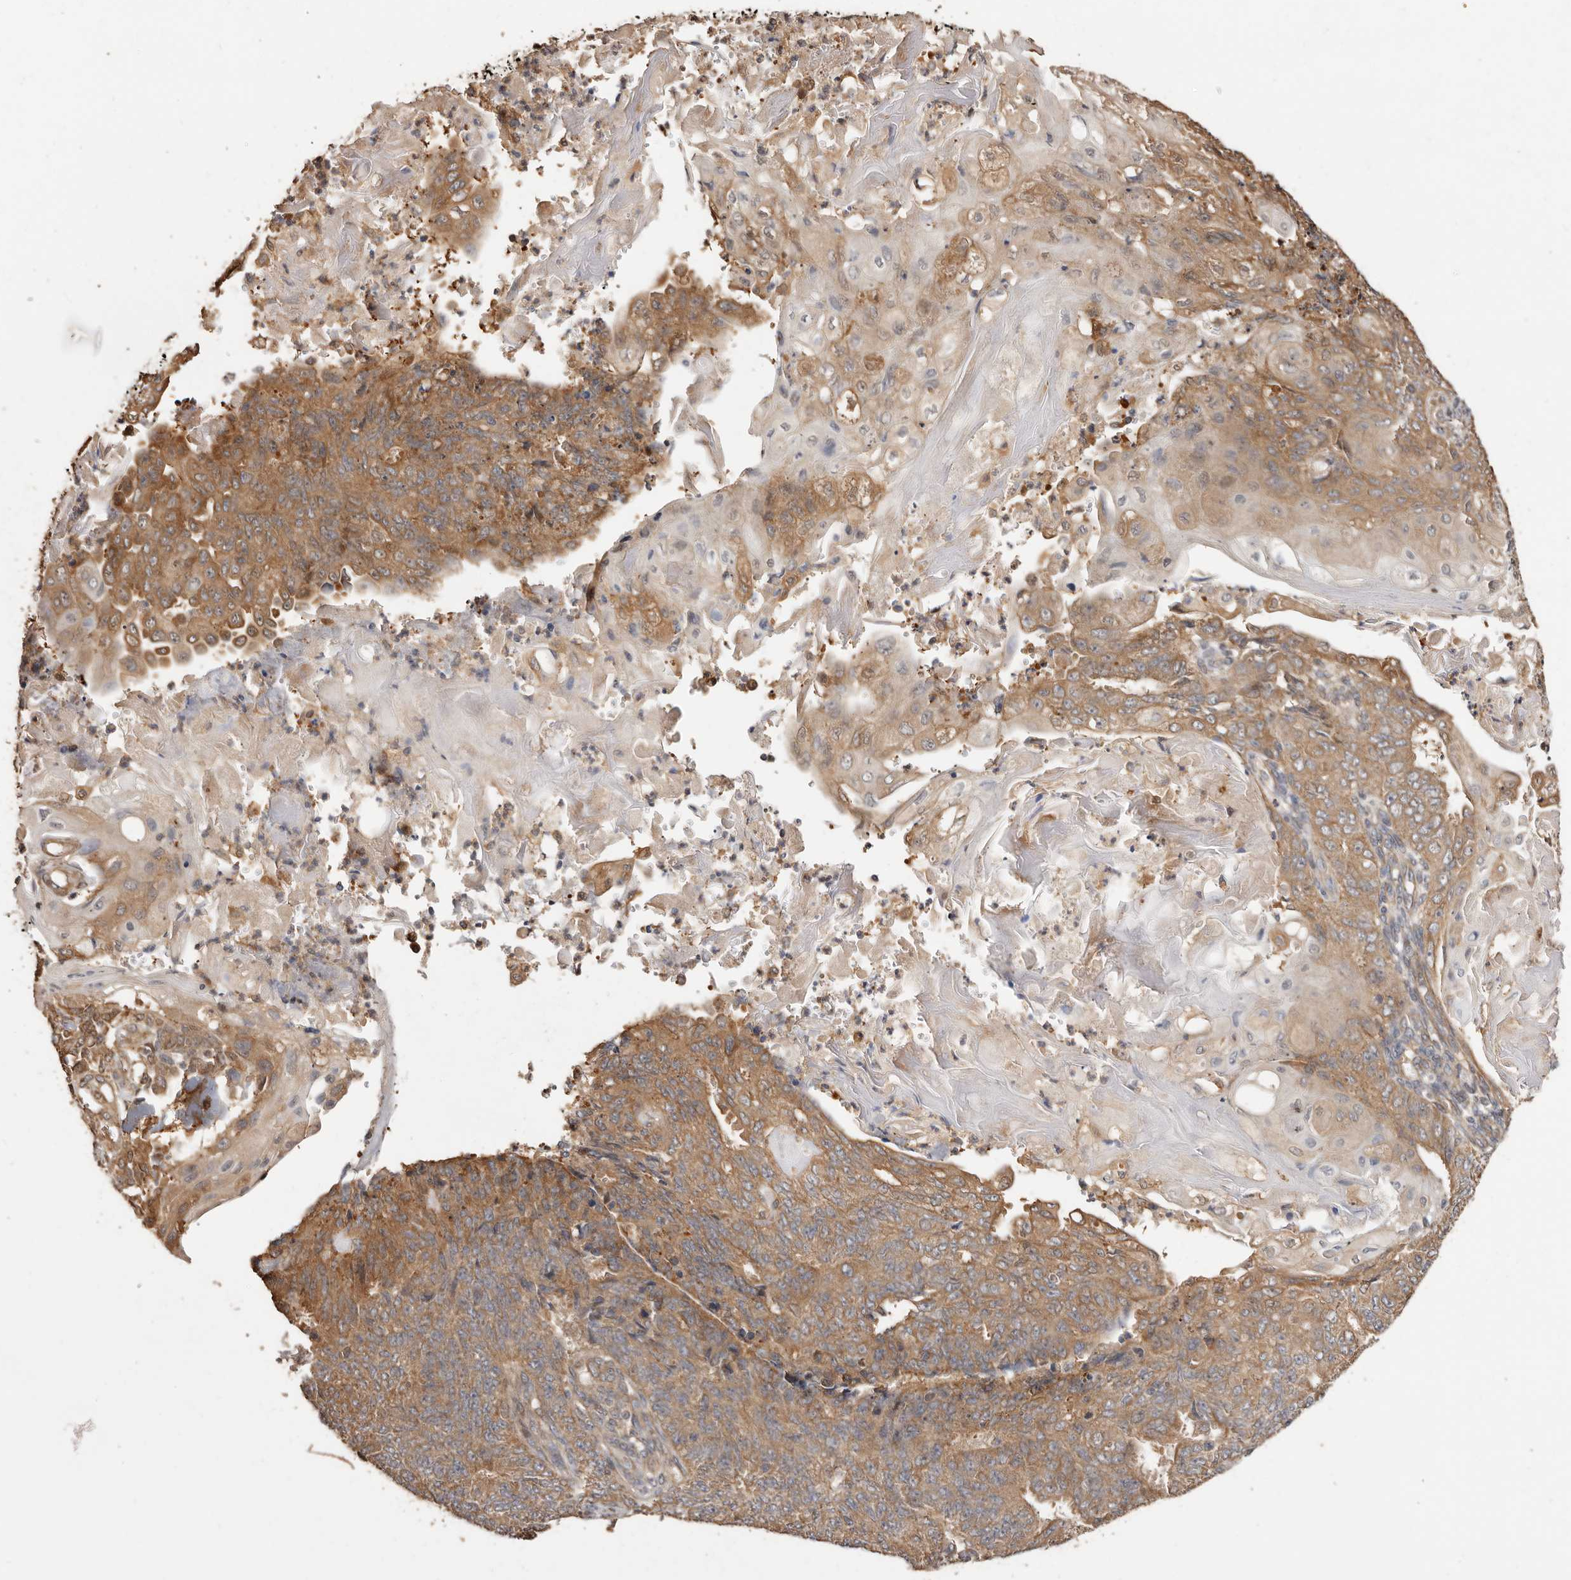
{"staining": {"intensity": "moderate", "quantity": ">75%", "location": "cytoplasmic/membranous"}, "tissue": "endometrial cancer", "cell_type": "Tumor cells", "image_type": "cancer", "snomed": [{"axis": "morphology", "description": "Adenocarcinoma, NOS"}, {"axis": "topography", "description": "Endometrium"}], "caption": "A medium amount of moderate cytoplasmic/membranous expression is appreciated in approximately >75% of tumor cells in endometrial adenocarcinoma tissue. (Stains: DAB in brown, nuclei in blue, Microscopy: brightfield microscopy at high magnification).", "gene": "COQ8B", "patient": {"sex": "female", "age": 32}}